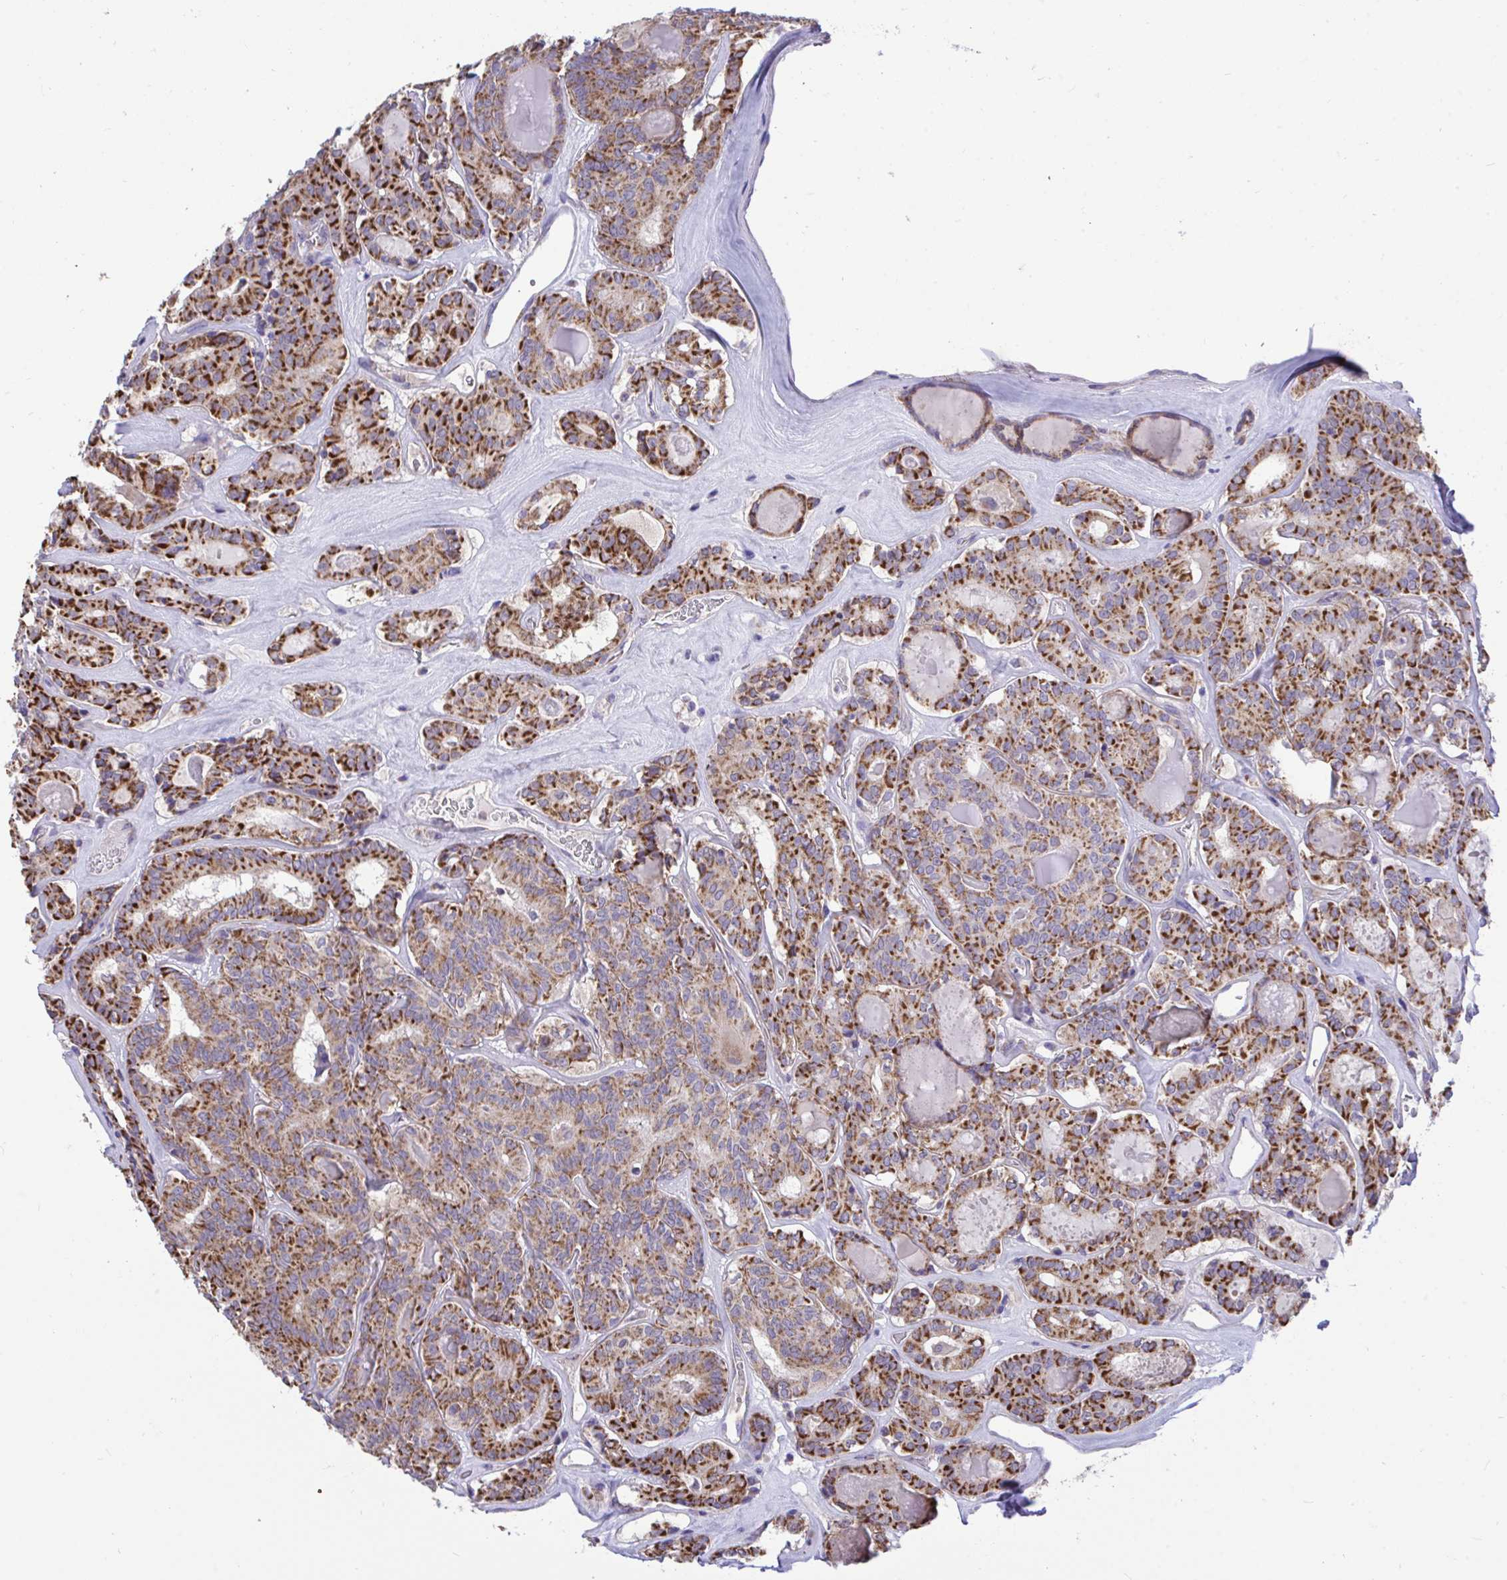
{"staining": {"intensity": "strong", "quantity": ">75%", "location": "cytoplasmic/membranous"}, "tissue": "thyroid cancer", "cell_type": "Tumor cells", "image_type": "cancer", "snomed": [{"axis": "morphology", "description": "Papillary adenocarcinoma, NOS"}, {"axis": "topography", "description": "Thyroid gland"}], "caption": "Protein staining exhibits strong cytoplasmic/membranous expression in about >75% of tumor cells in thyroid cancer (papillary adenocarcinoma). (DAB (3,3'-diaminobenzidine) = brown stain, brightfield microscopy at high magnification).", "gene": "SARS2", "patient": {"sex": "female", "age": 72}}